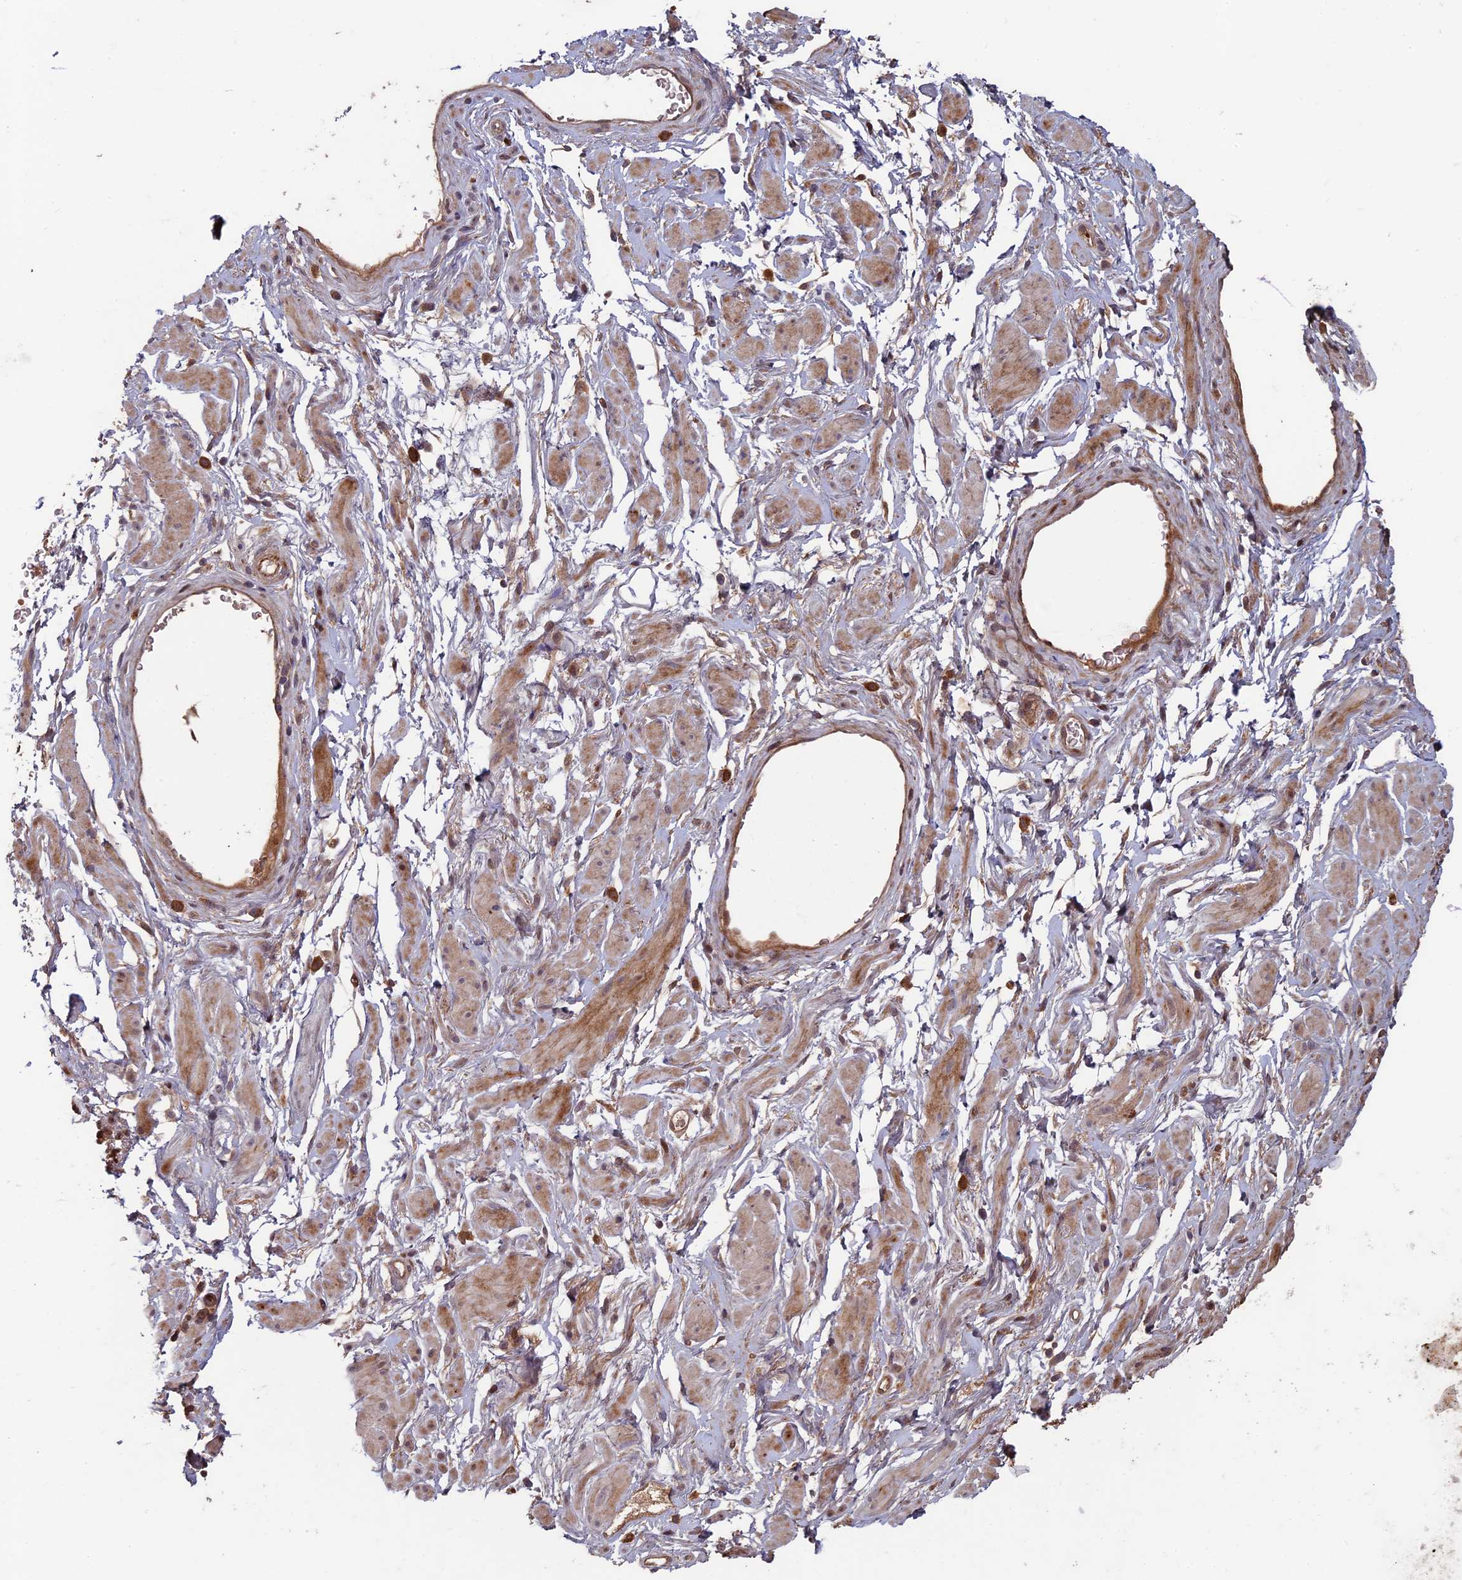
{"staining": {"intensity": "moderate", "quantity": ">75%", "location": "cytoplasmic/membranous"}, "tissue": "adipose tissue", "cell_type": "Adipocytes", "image_type": "normal", "snomed": [{"axis": "morphology", "description": "Normal tissue, NOS"}, {"axis": "morphology", "description": "Adenocarcinoma, NOS"}, {"axis": "topography", "description": "Rectum"}, {"axis": "topography", "description": "Vagina"}, {"axis": "topography", "description": "Peripheral nerve tissue"}], "caption": "A brown stain shows moderate cytoplasmic/membranous staining of a protein in adipocytes of benign human adipose tissue.", "gene": "RCCD1", "patient": {"sex": "female", "age": 71}}